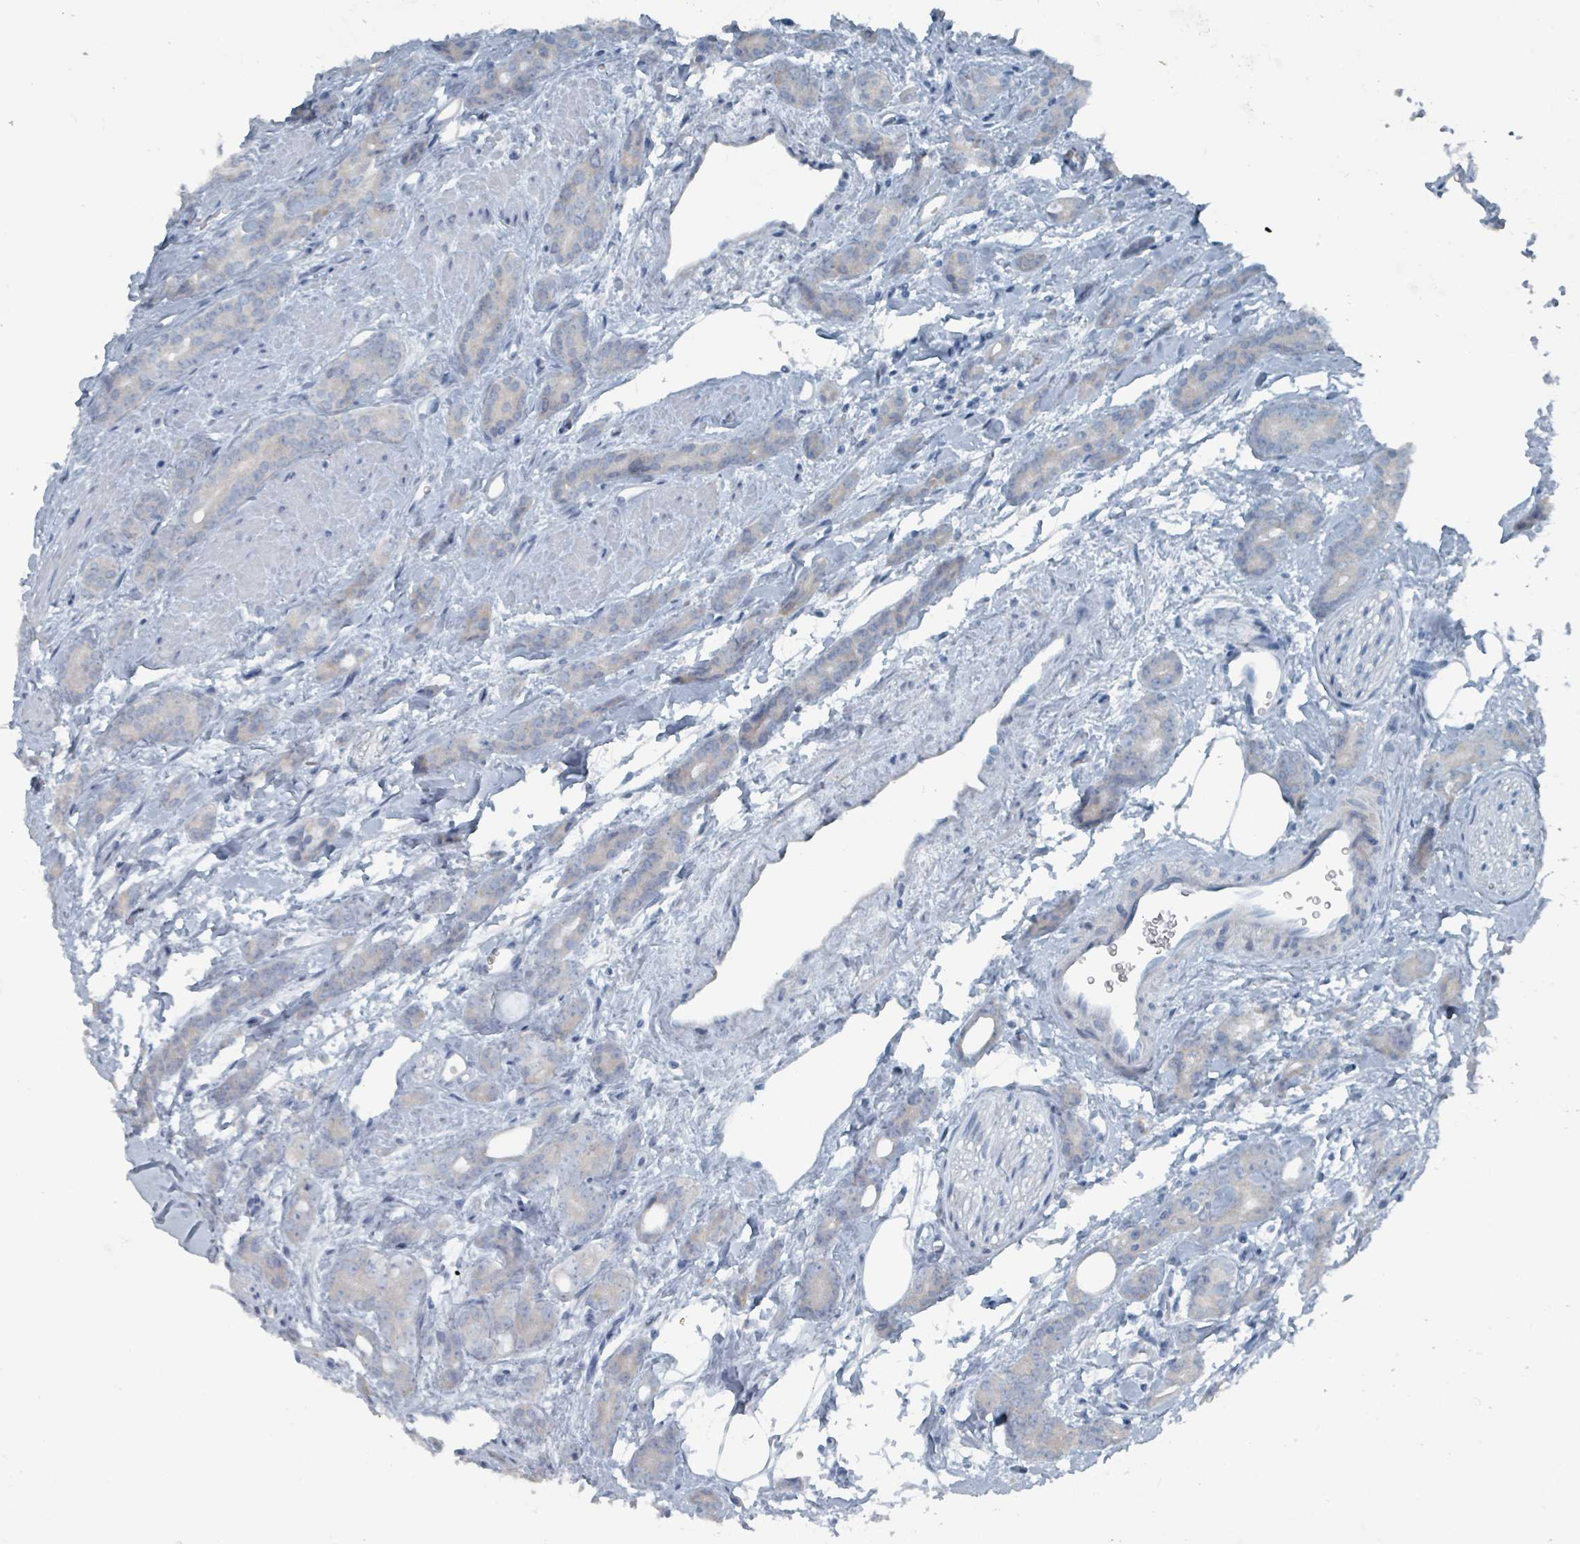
{"staining": {"intensity": "negative", "quantity": "none", "location": "none"}, "tissue": "prostate cancer", "cell_type": "Tumor cells", "image_type": "cancer", "snomed": [{"axis": "morphology", "description": "Adenocarcinoma, High grade"}, {"axis": "topography", "description": "Prostate"}], "caption": "Prostate cancer (adenocarcinoma (high-grade)) stained for a protein using immunohistochemistry (IHC) demonstrates no expression tumor cells.", "gene": "GAMT", "patient": {"sex": "male", "age": 62}}